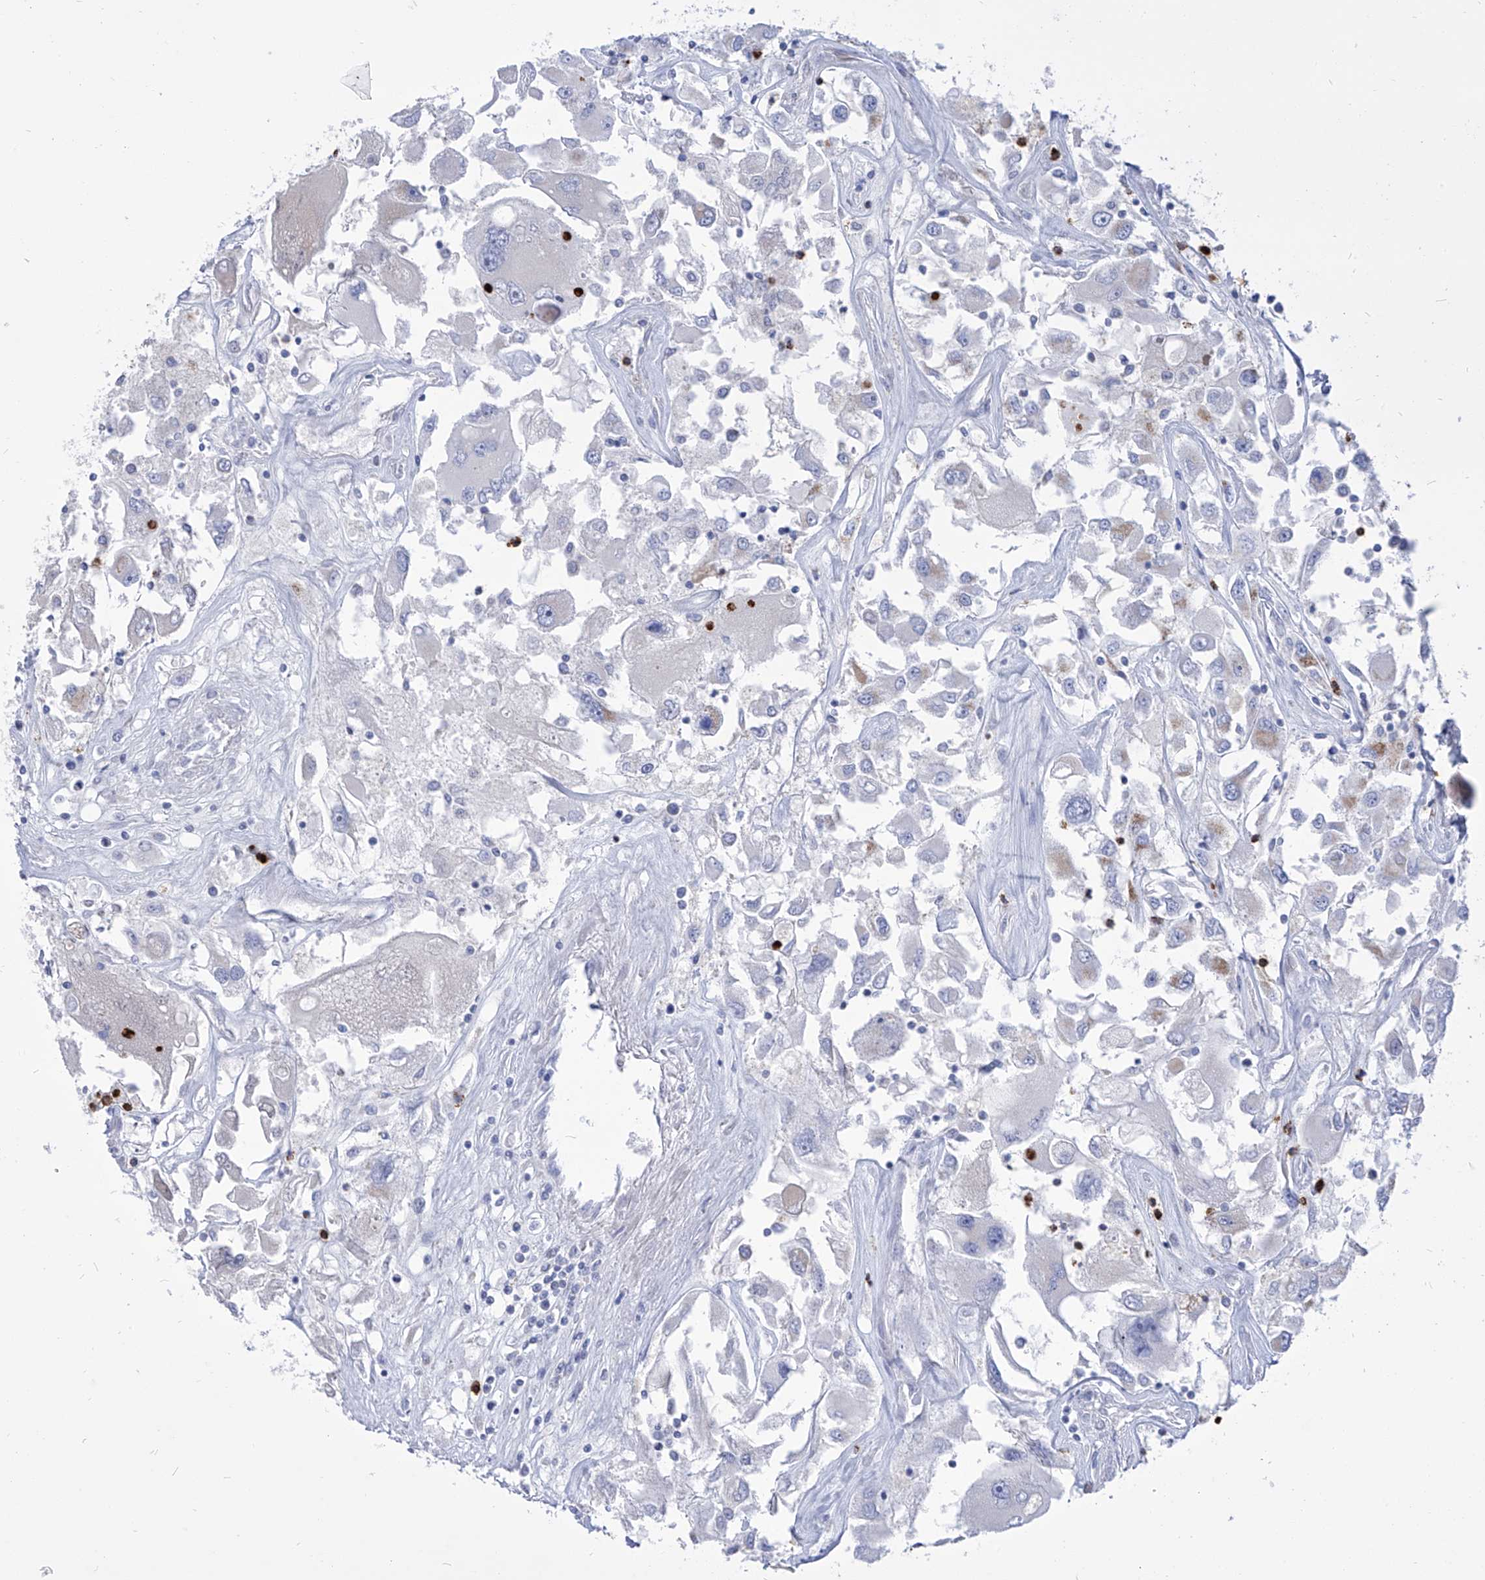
{"staining": {"intensity": "weak", "quantity": "<25%", "location": "cytoplasmic/membranous"}, "tissue": "renal cancer", "cell_type": "Tumor cells", "image_type": "cancer", "snomed": [{"axis": "morphology", "description": "Adenocarcinoma, NOS"}, {"axis": "topography", "description": "Kidney"}], "caption": "An immunohistochemistry (IHC) image of renal cancer (adenocarcinoma) is shown. There is no staining in tumor cells of renal cancer (adenocarcinoma).", "gene": "COQ3", "patient": {"sex": "female", "age": 52}}